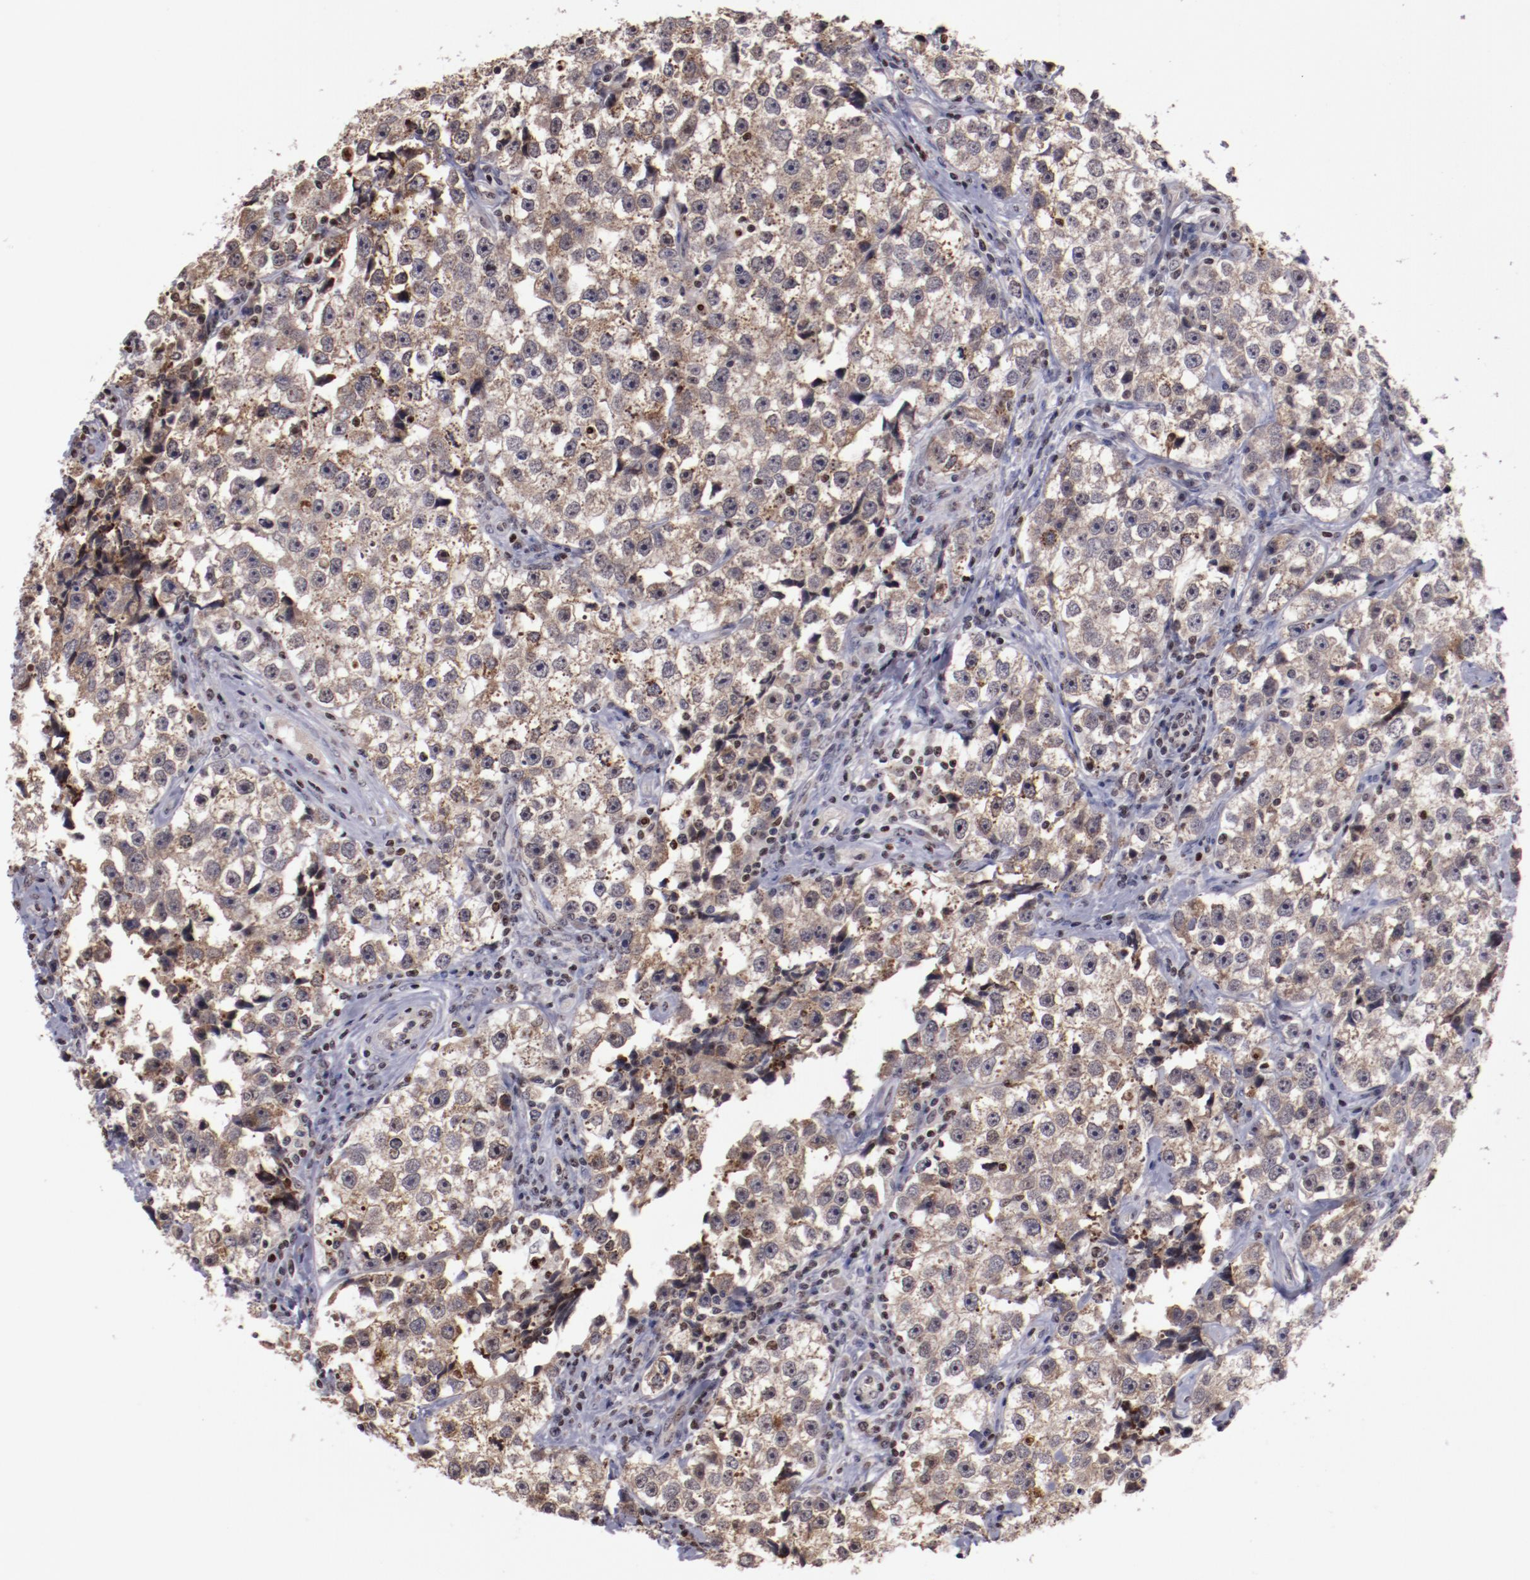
{"staining": {"intensity": "moderate", "quantity": "25%-75%", "location": "cytoplasmic/membranous"}, "tissue": "testis cancer", "cell_type": "Tumor cells", "image_type": "cancer", "snomed": [{"axis": "morphology", "description": "Seminoma, NOS"}, {"axis": "topography", "description": "Testis"}], "caption": "The micrograph exhibits immunohistochemical staining of testis cancer. There is moderate cytoplasmic/membranous staining is identified in about 25%-75% of tumor cells.", "gene": "DDX24", "patient": {"sex": "male", "age": 32}}